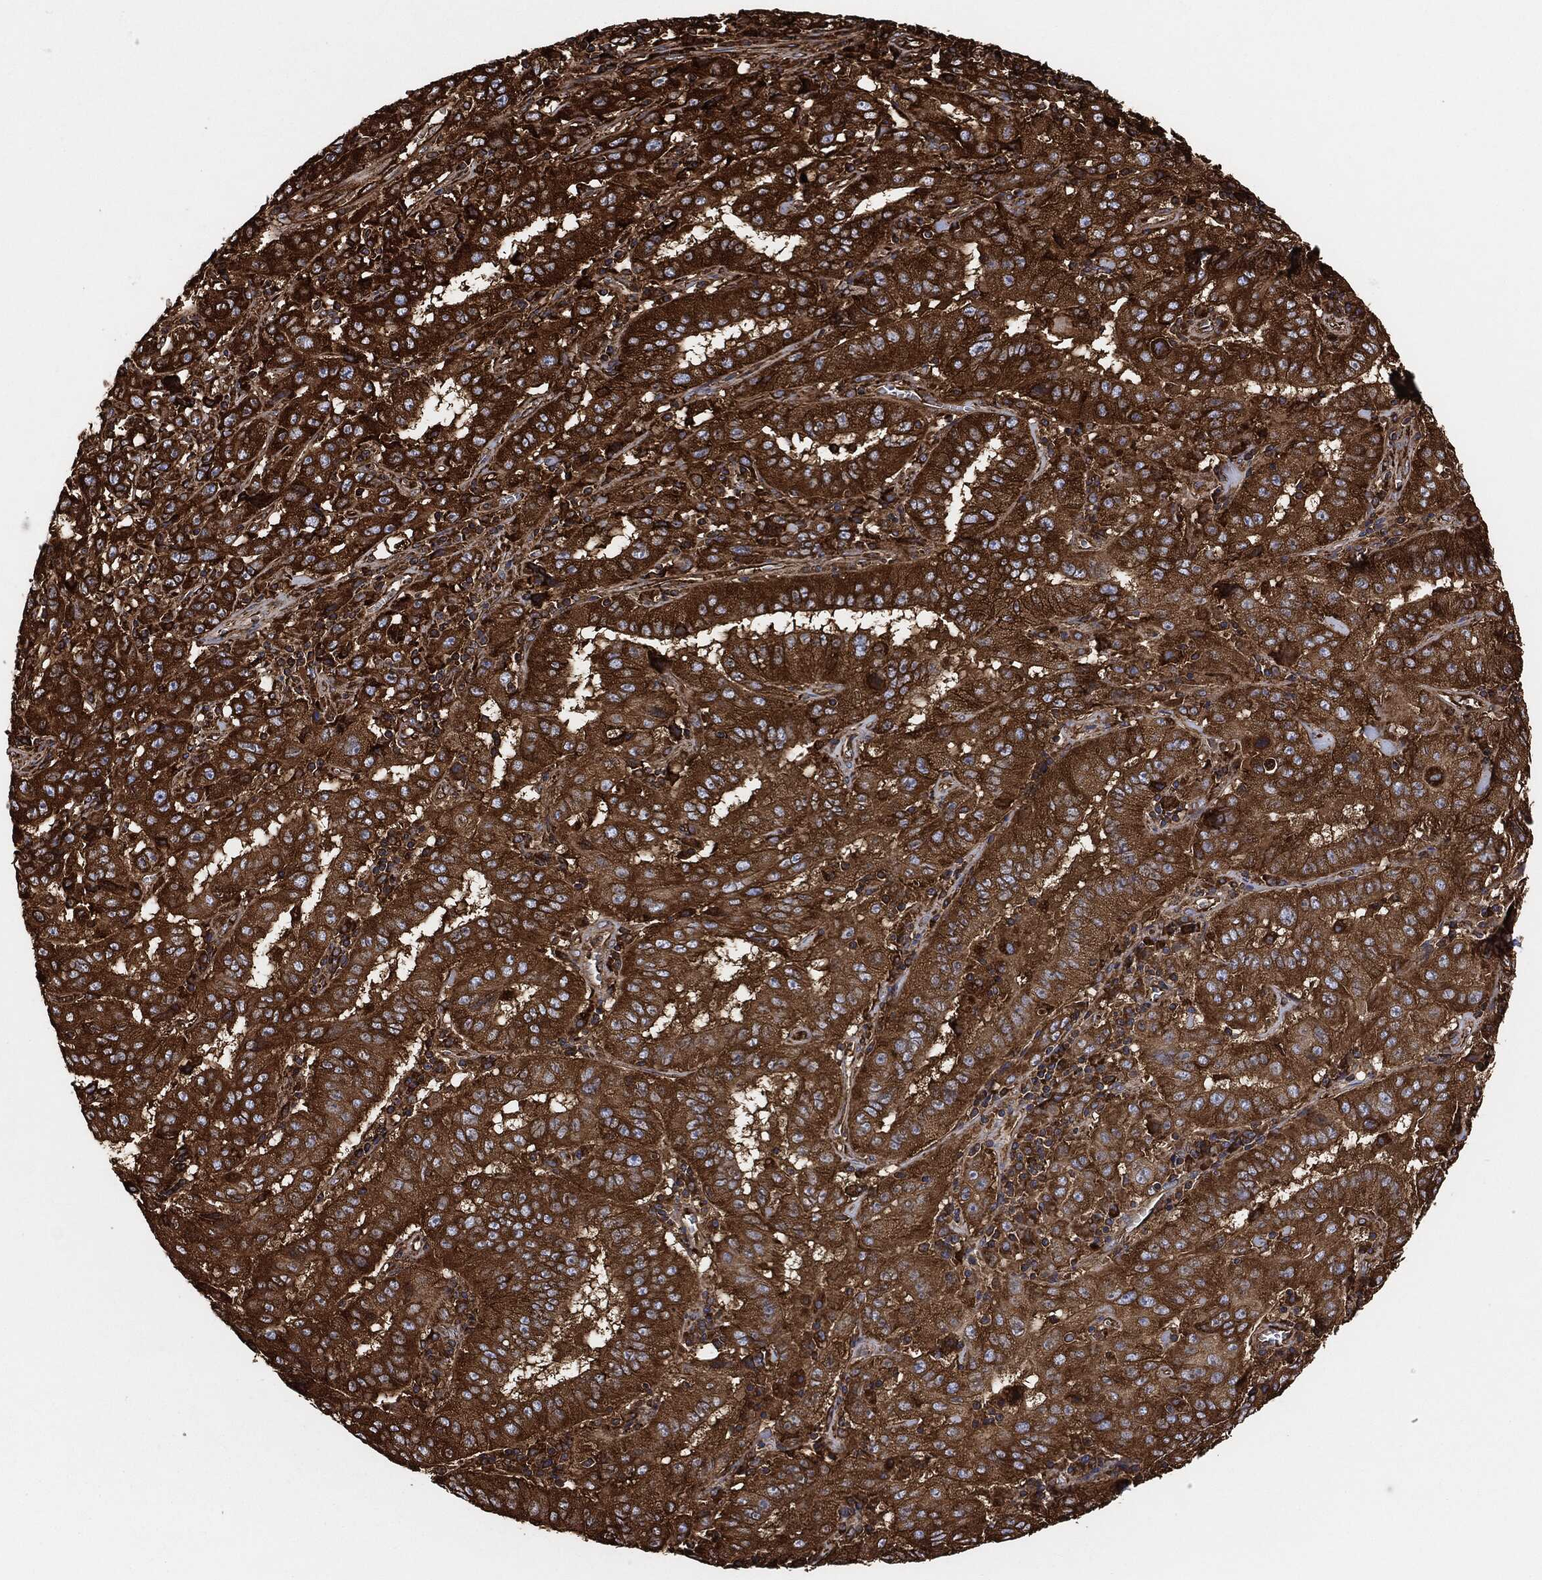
{"staining": {"intensity": "strong", "quantity": ">75%", "location": "cytoplasmic/membranous"}, "tissue": "pancreatic cancer", "cell_type": "Tumor cells", "image_type": "cancer", "snomed": [{"axis": "morphology", "description": "Adenocarcinoma, NOS"}, {"axis": "topography", "description": "Pancreas"}], "caption": "Approximately >75% of tumor cells in human adenocarcinoma (pancreatic) display strong cytoplasmic/membranous protein staining as visualized by brown immunohistochemical staining.", "gene": "AMFR", "patient": {"sex": "male", "age": 63}}